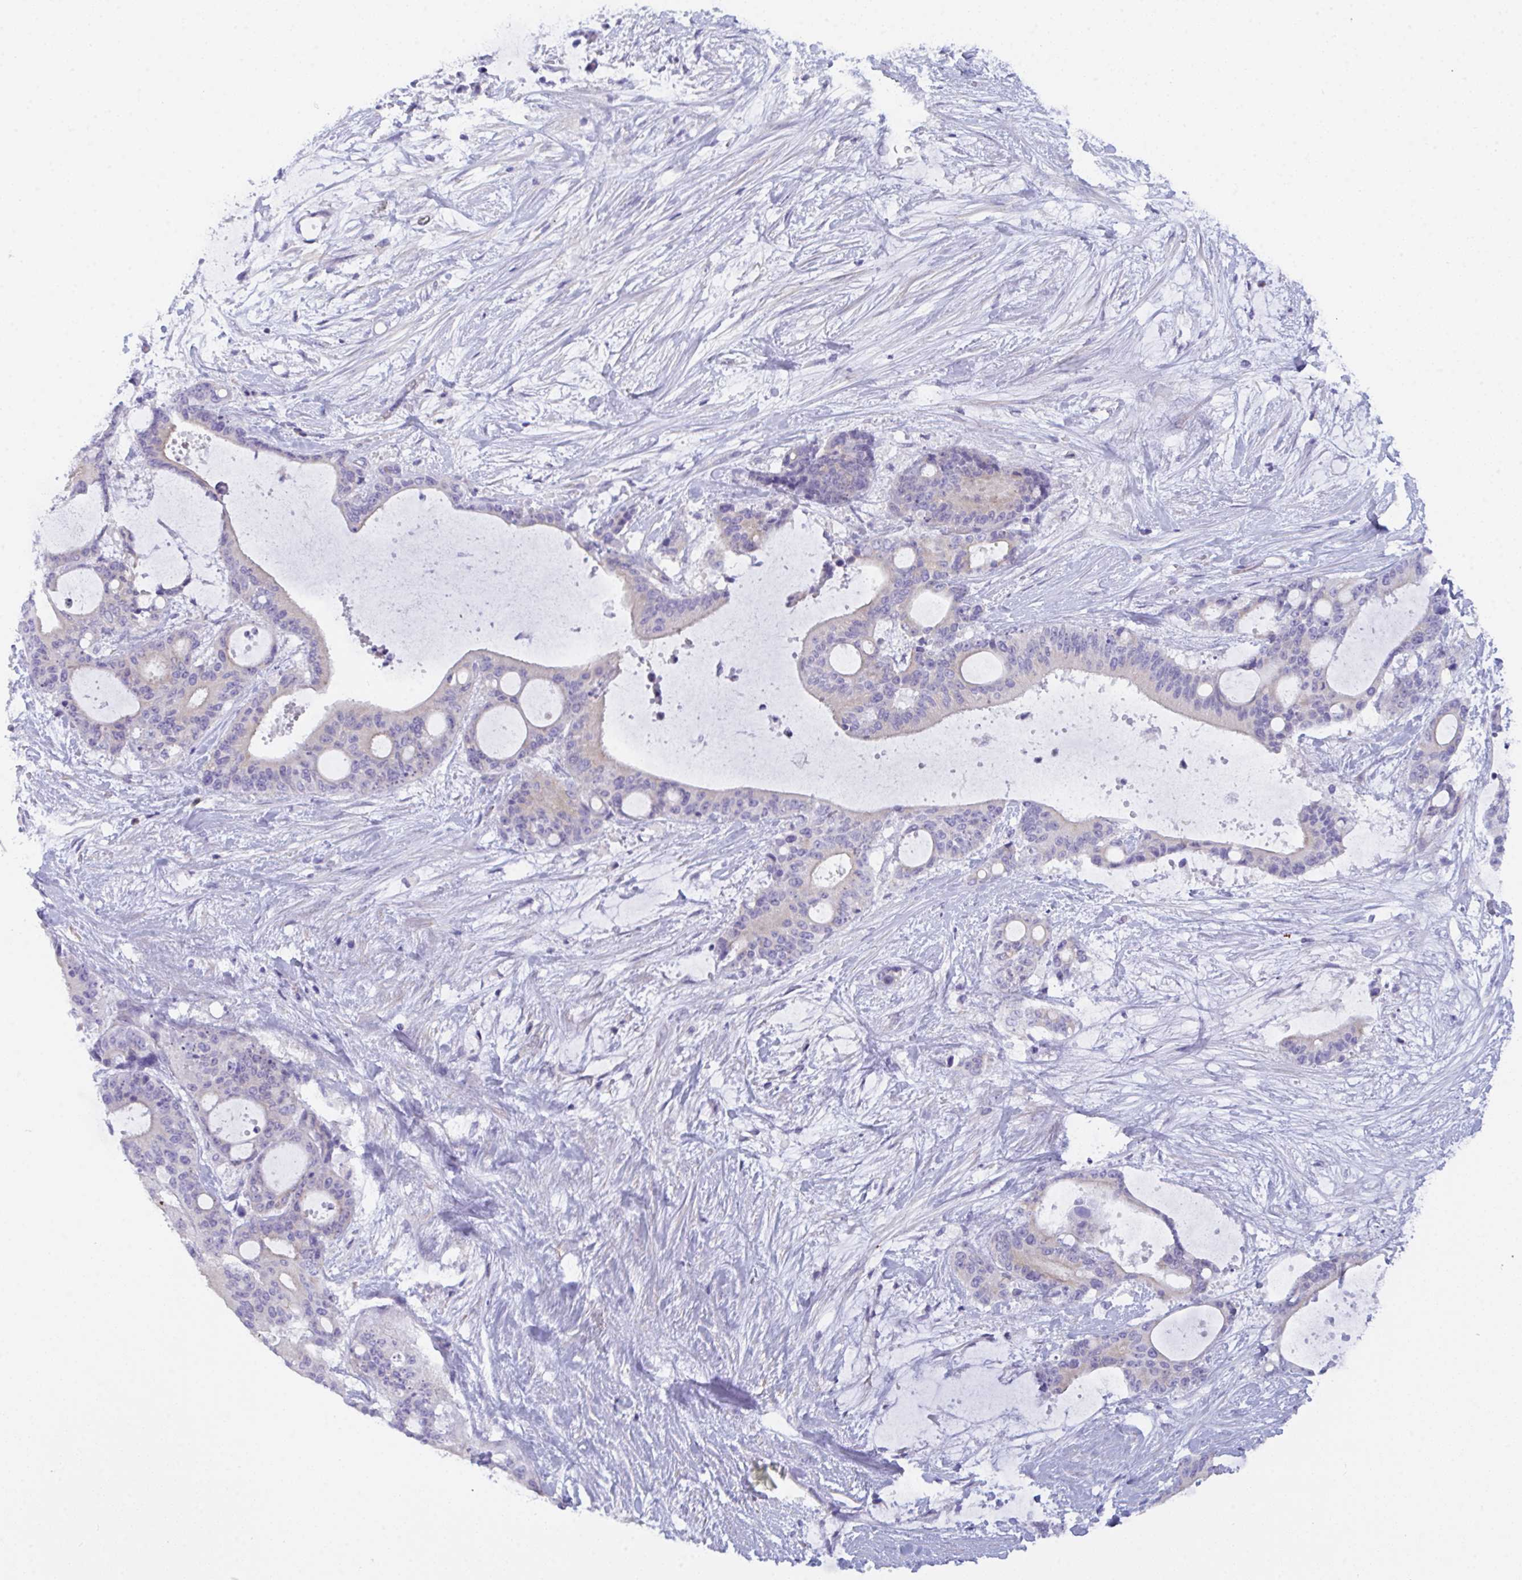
{"staining": {"intensity": "negative", "quantity": "none", "location": "none"}, "tissue": "liver cancer", "cell_type": "Tumor cells", "image_type": "cancer", "snomed": [{"axis": "morphology", "description": "Normal tissue, NOS"}, {"axis": "morphology", "description": "Cholangiocarcinoma"}, {"axis": "topography", "description": "Liver"}, {"axis": "topography", "description": "Peripheral nerve tissue"}], "caption": "Immunohistochemical staining of cholangiocarcinoma (liver) reveals no significant staining in tumor cells.", "gene": "CEP170B", "patient": {"sex": "female", "age": 73}}